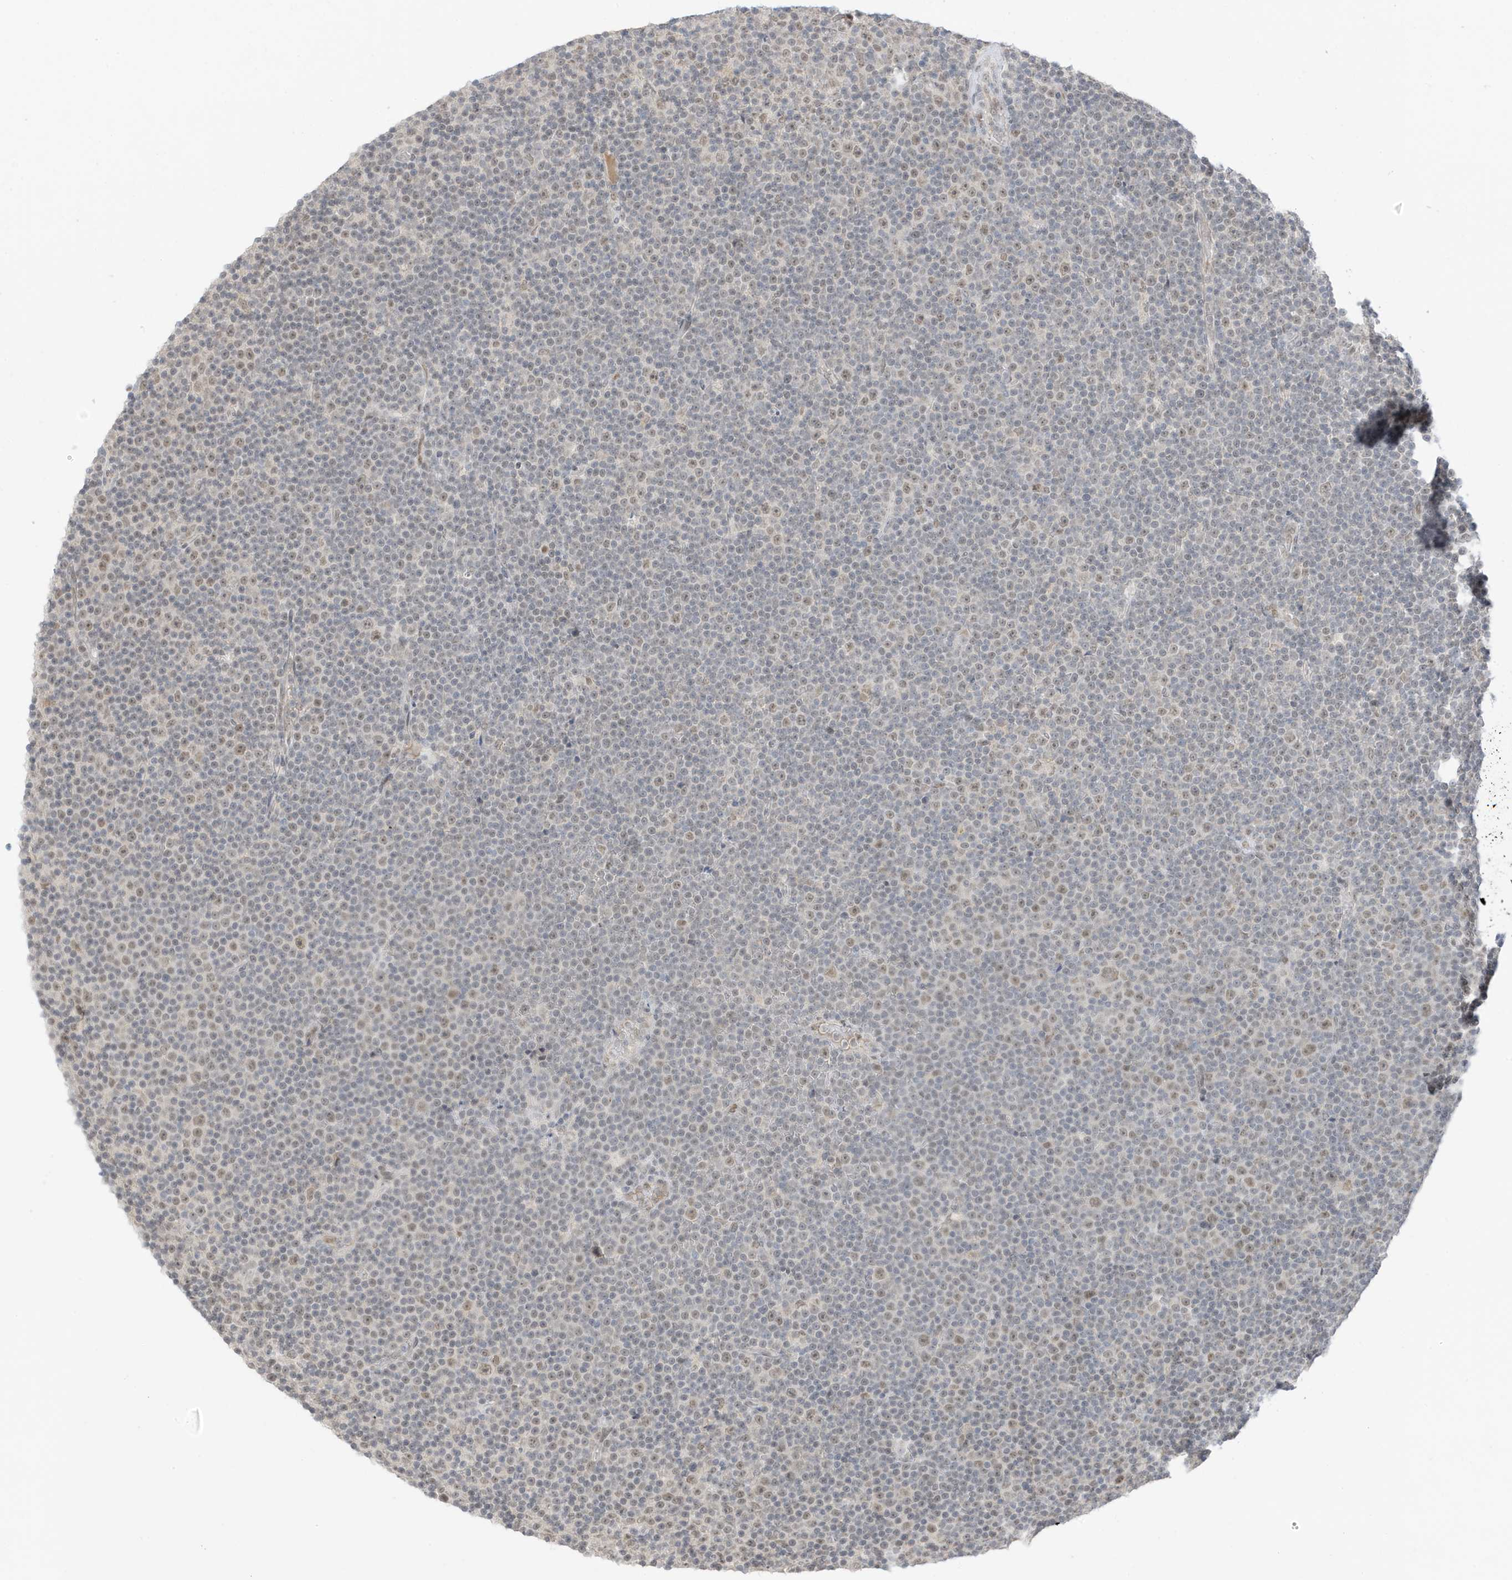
{"staining": {"intensity": "weak", "quantity": "<25%", "location": "nuclear"}, "tissue": "lymphoma", "cell_type": "Tumor cells", "image_type": "cancer", "snomed": [{"axis": "morphology", "description": "Malignant lymphoma, non-Hodgkin's type, Low grade"}, {"axis": "topography", "description": "Lymph node"}], "caption": "Lymphoma stained for a protein using IHC demonstrates no staining tumor cells.", "gene": "MSL3", "patient": {"sex": "female", "age": 67}}